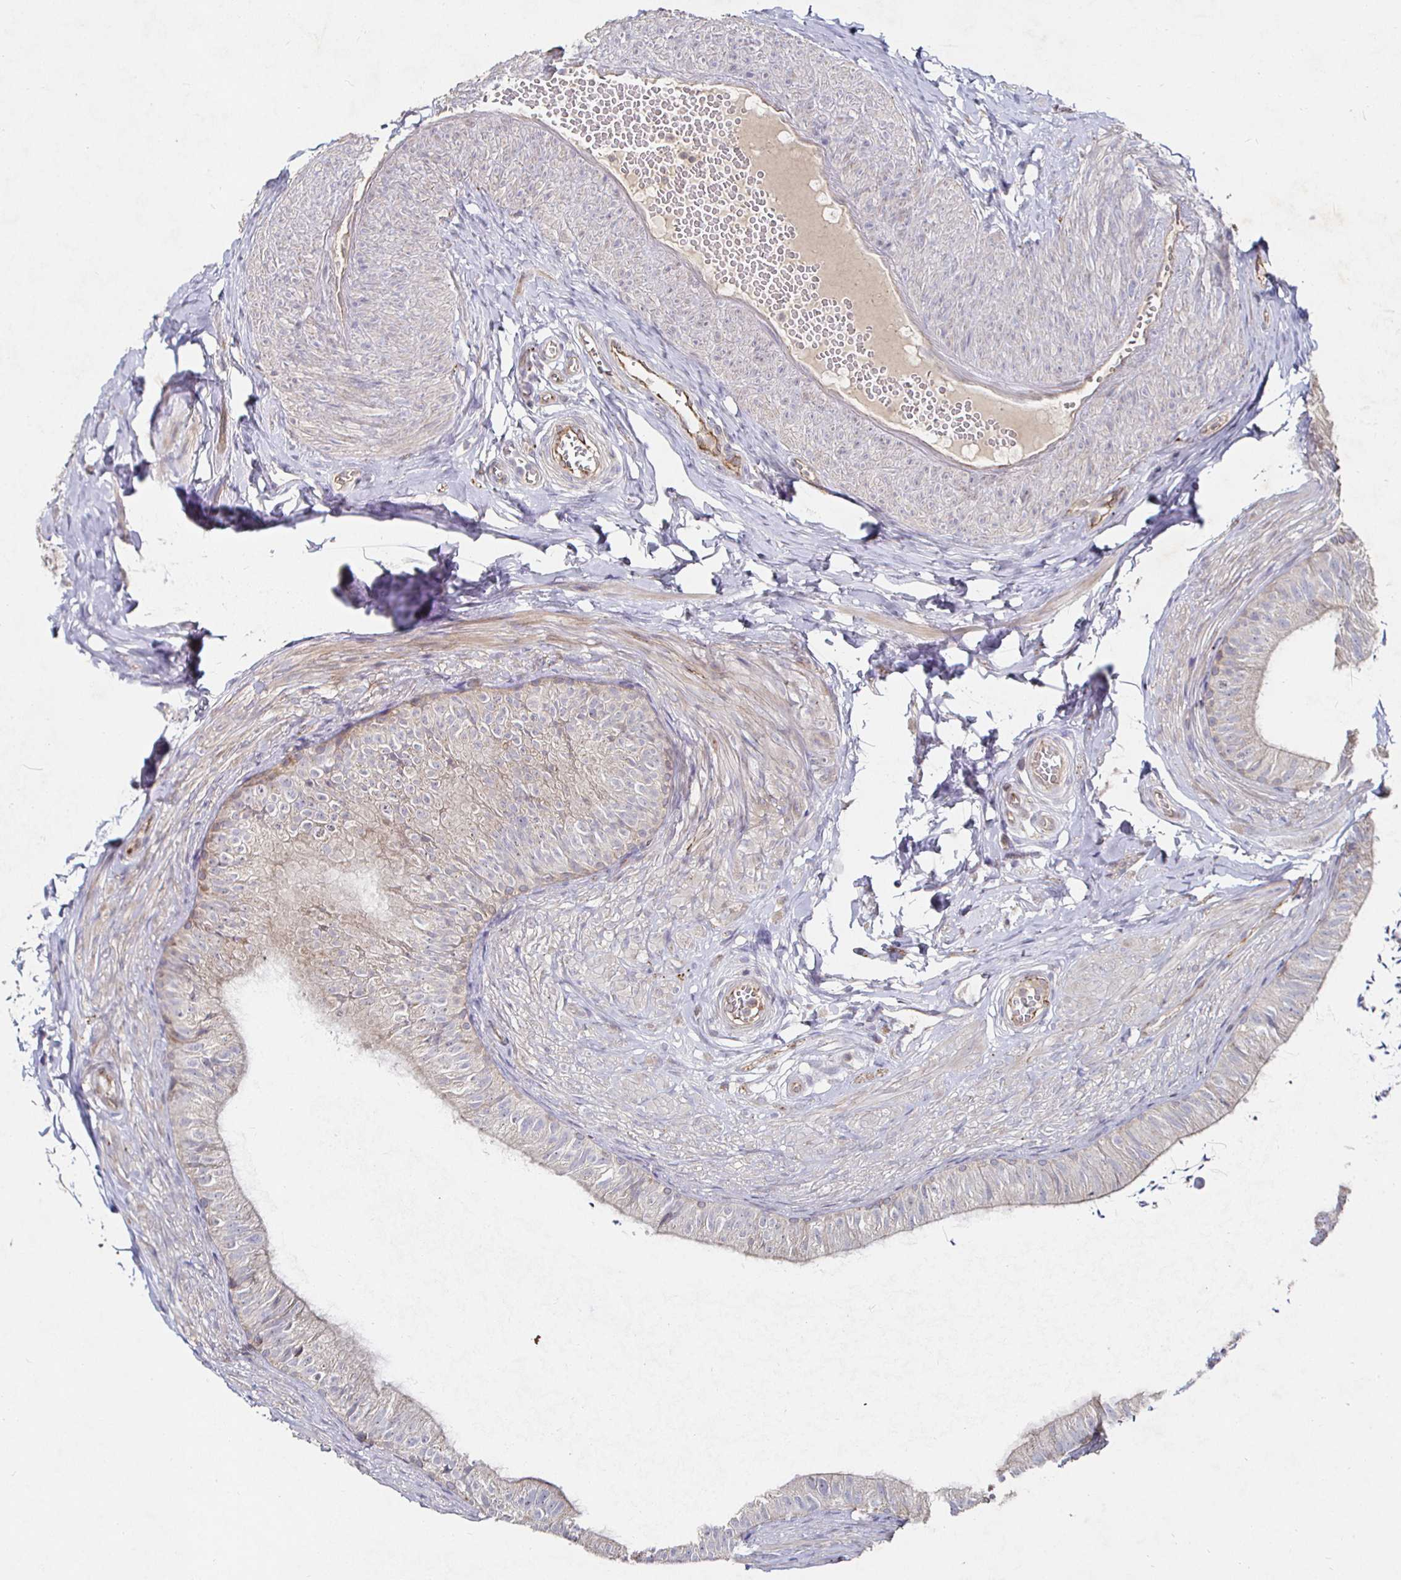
{"staining": {"intensity": "moderate", "quantity": "<25%", "location": "cytoplasmic/membranous"}, "tissue": "epididymis", "cell_type": "Glandular cells", "image_type": "normal", "snomed": [{"axis": "morphology", "description": "Normal tissue, NOS"}, {"axis": "topography", "description": "Epididymis, spermatic cord, NOS"}, {"axis": "topography", "description": "Epididymis"}, {"axis": "topography", "description": "Peripheral nerve tissue"}], "caption": "The image reveals a brown stain indicating the presence of a protein in the cytoplasmic/membranous of glandular cells in epididymis.", "gene": "NRSN1", "patient": {"sex": "male", "age": 29}}